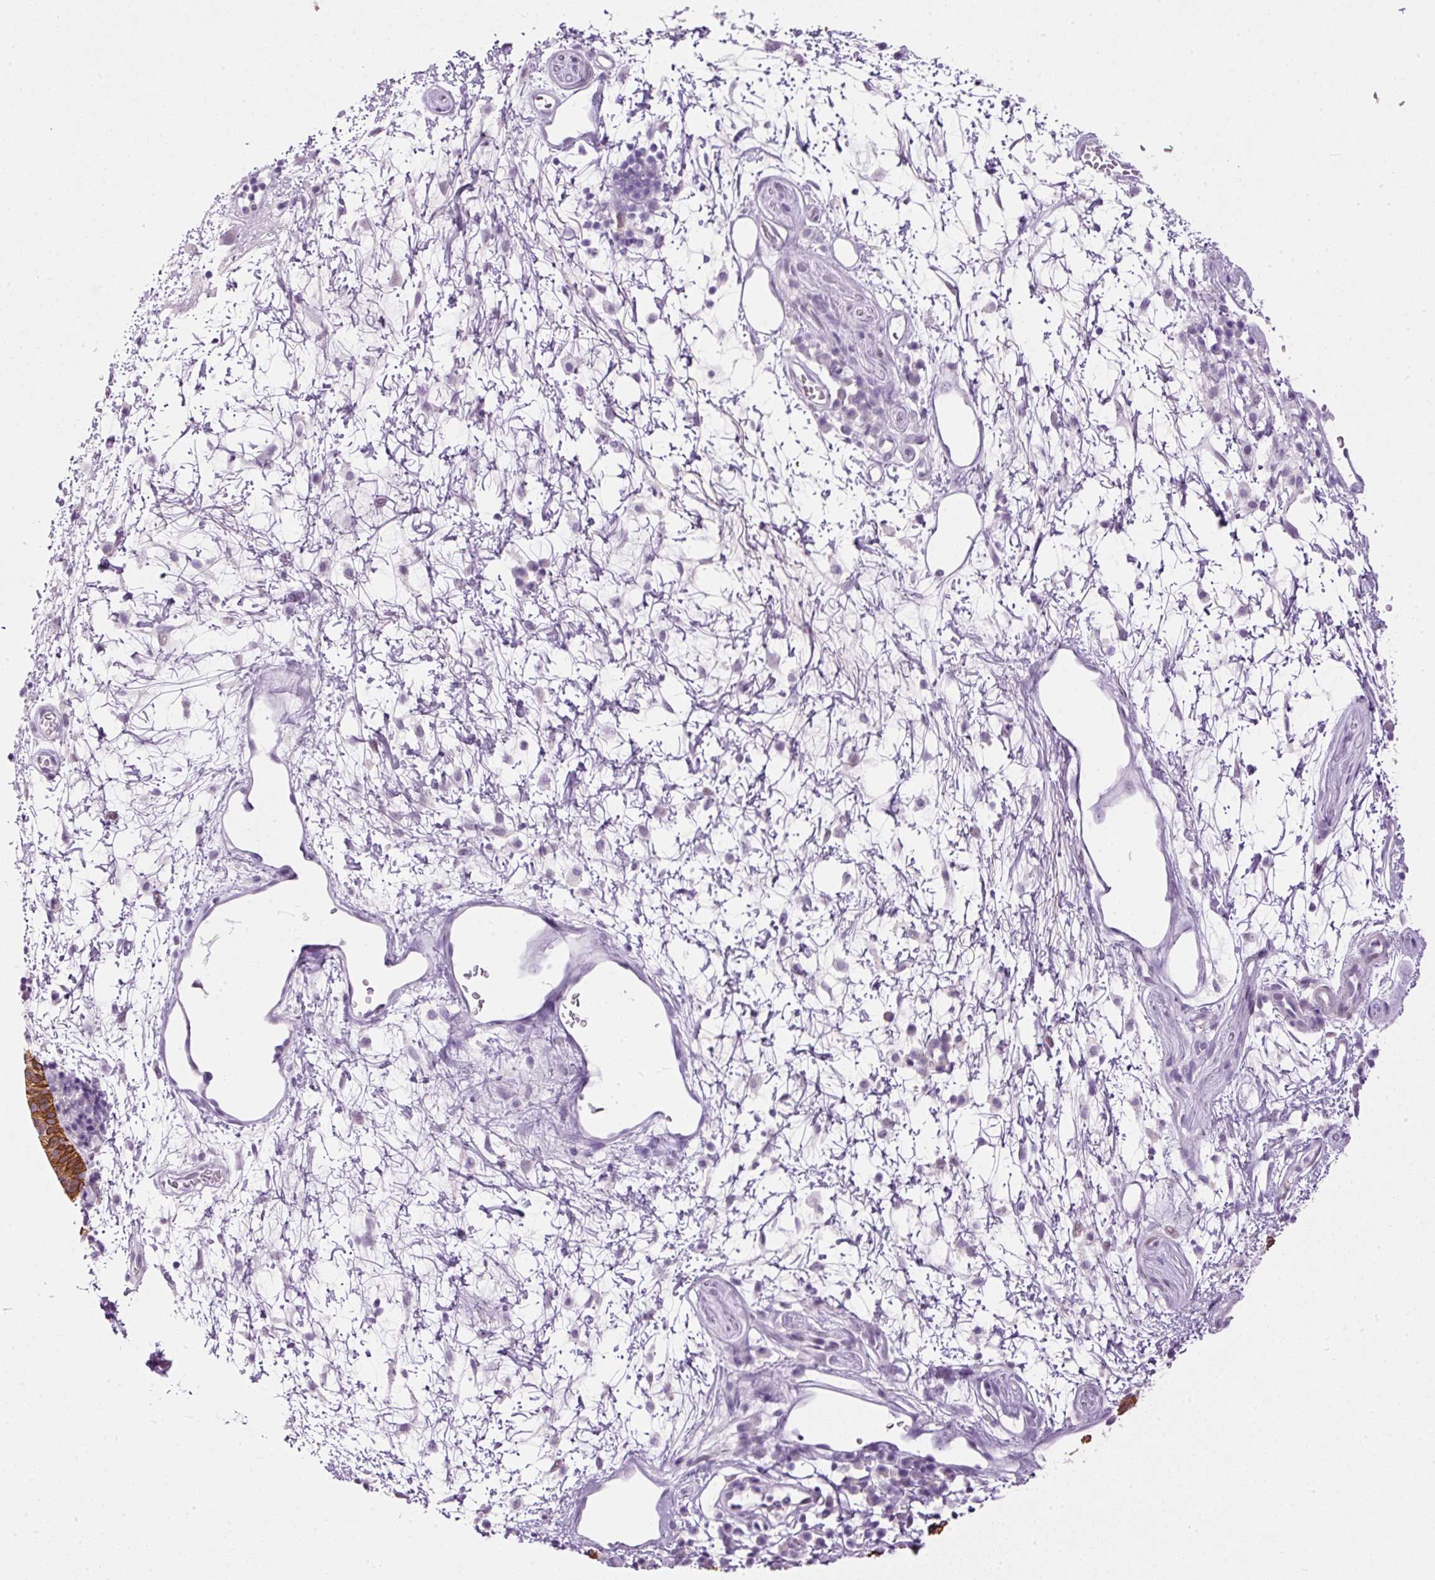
{"staining": {"intensity": "strong", "quantity": ">75%", "location": "cytoplasmic/membranous"}, "tissue": "nasopharynx", "cell_type": "Respiratory epithelial cells", "image_type": "normal", "snomed": [{"axis": "morphology", "description": "Normal tissue, NOS"}, {"axis": "topography", "description": "Lymph node"}, {"axis": "topography", "description": "Cartilage tissue"}, {"axis": "topography", "description": "Nasopharynx"}], "caption": "DAB (3,3'-diaminobenzidine) immunohistochemical staining of normal human nasopharynx displays strong cytoplasmic/membranous protein positivity in approximately >75% of respiratory epithelial cells.", "gene": "SRC", "patient": {"sex": "male", "age": 63}}